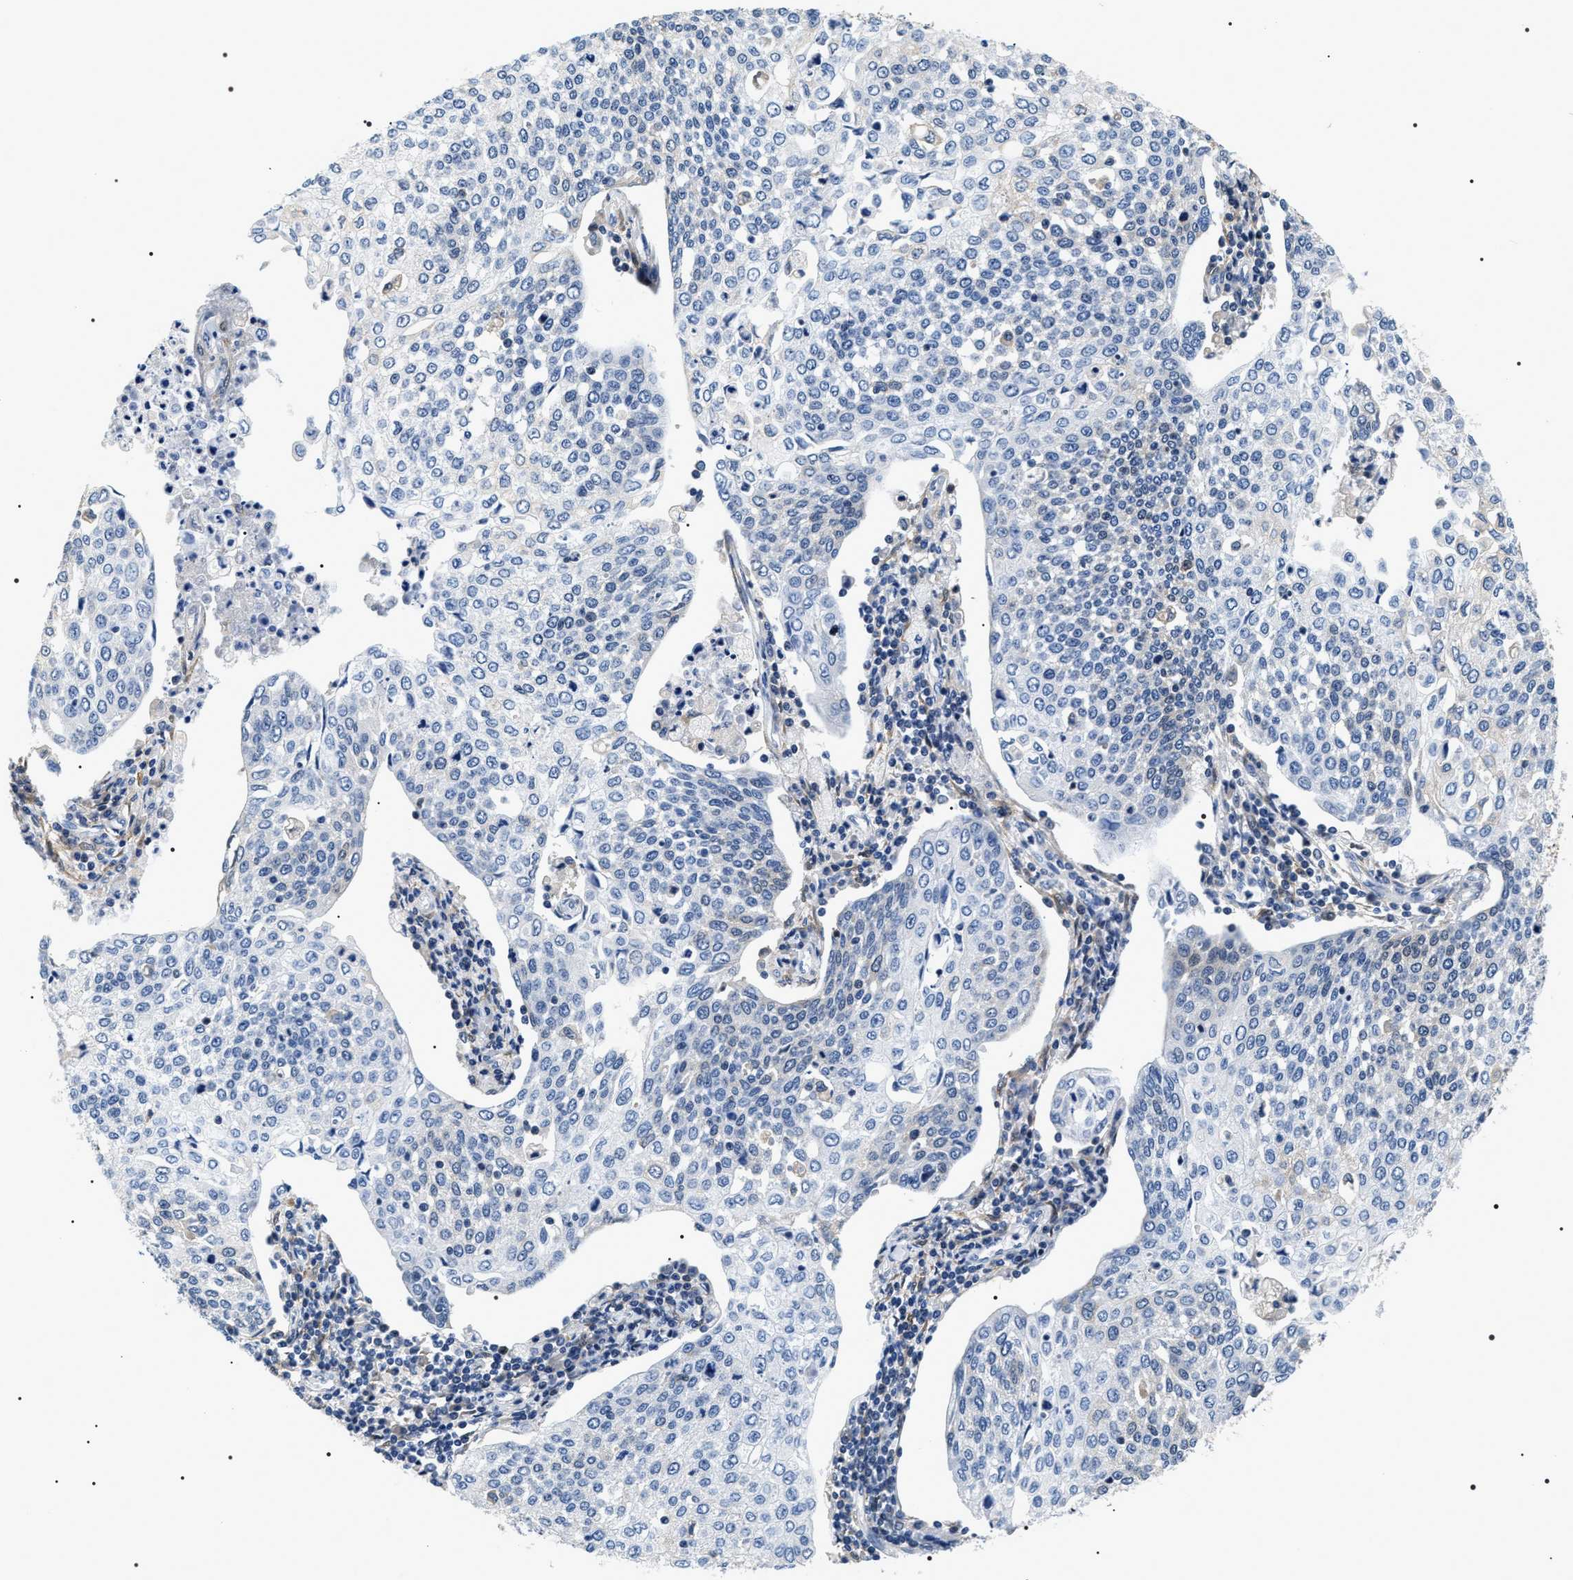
{"staining": {"intensity": "negative", "quantity": "none", "location": "none"}, "tissue": "cervical cancer", "cell_type": "Tumor cells", "image_type": "cancer", "snomed": [{"axis": "morphology", "description": "Squamous cell carcinoma, NOS"}, {"axis": "topography", "description": "Cervix"}], "caption": "Immunohistochemical staining of human squamous cell carcinoma (cervical) shows no significant expression in tumor cells. The staining is performed using DAB brown chromogen with nuclei counter-stained in using hematoxylin.", "gene": "BAG2", "patient": {"sex": "female", "age": 34}}